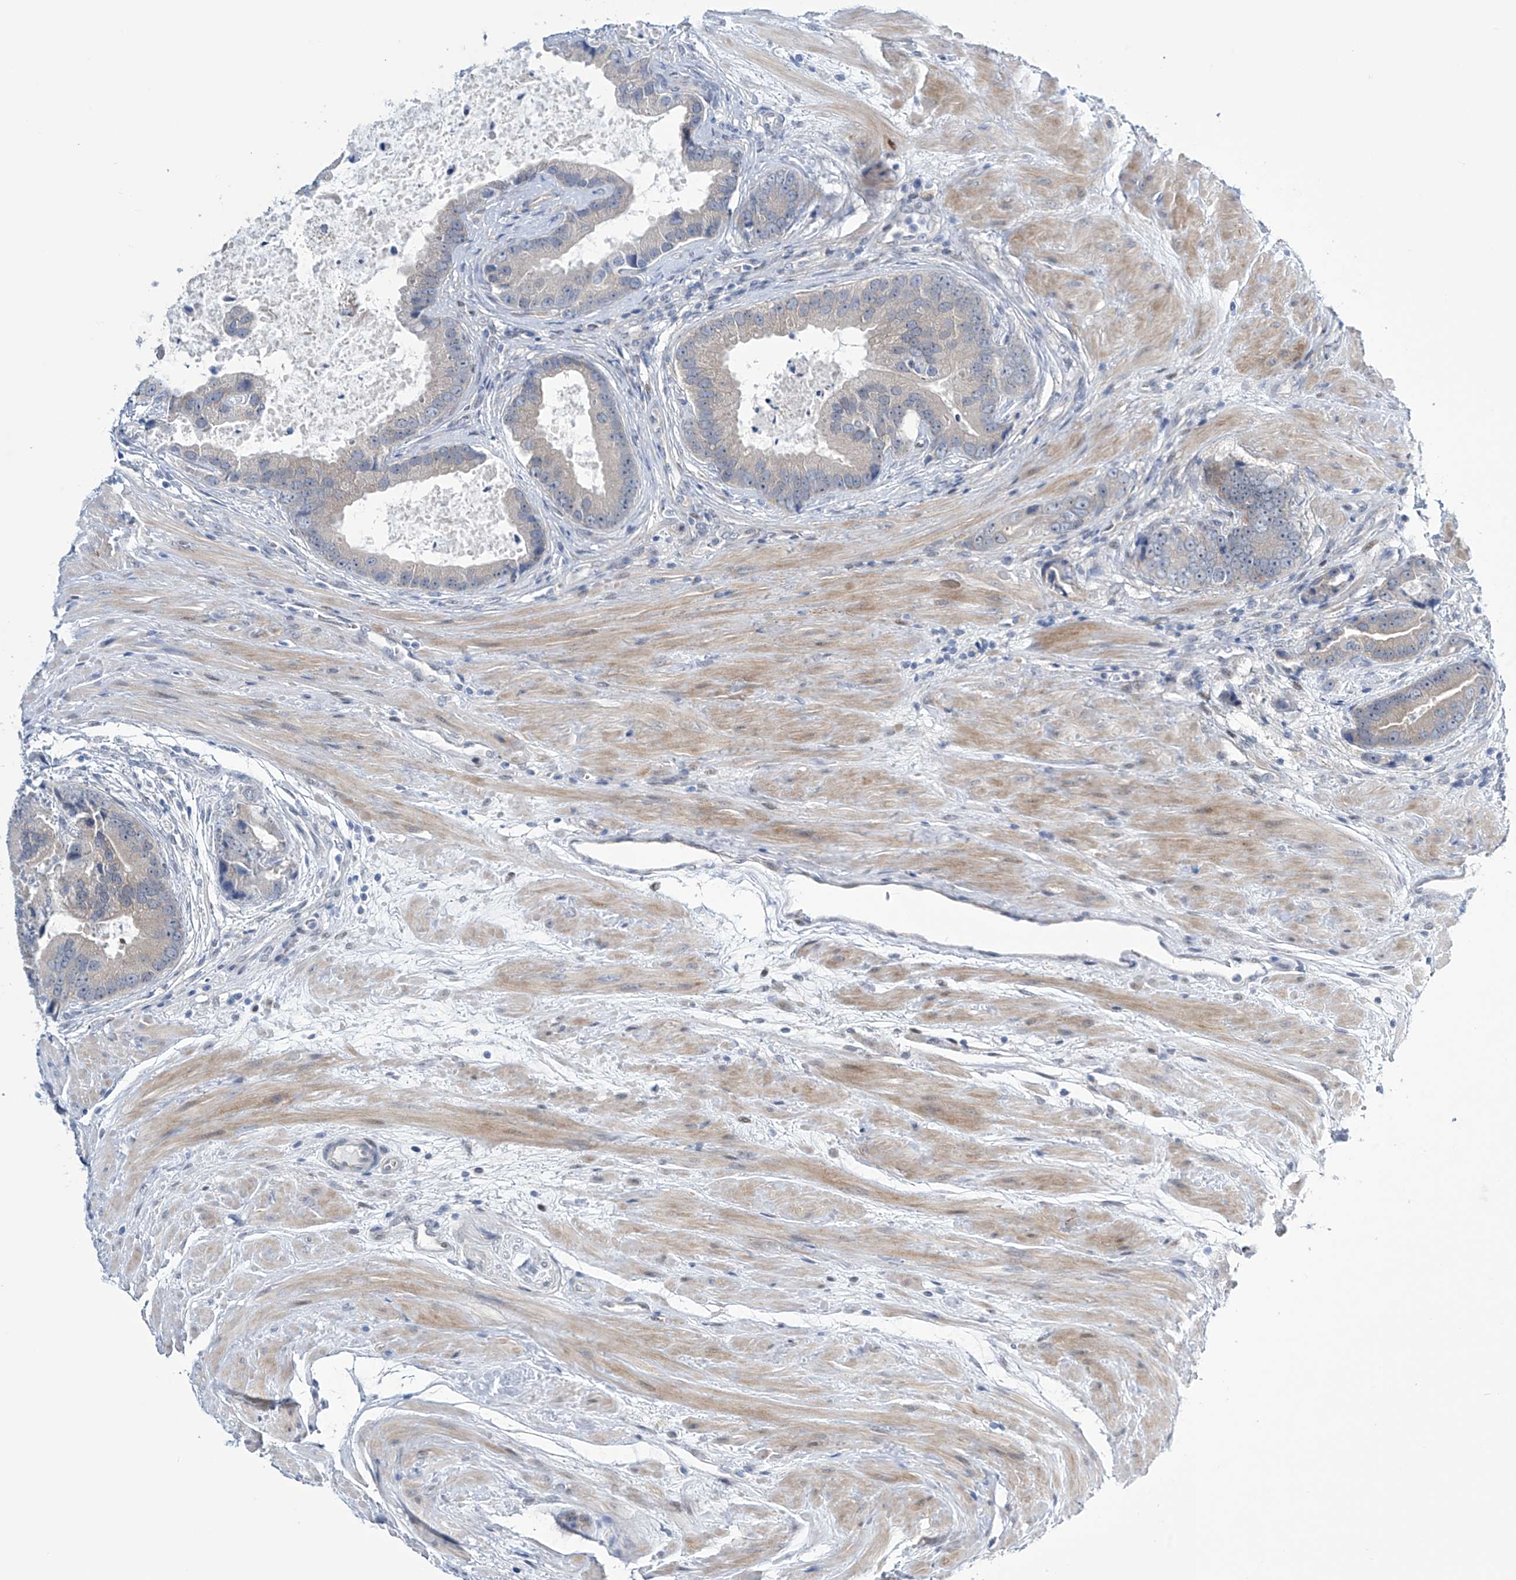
{"staining": {"intensity": "negative", "quantity": "none", "location": "none"}, "tissue": "prostate cancer", "cell_type": "Tumor cells", "image_type": "cancer", "snomed": [{"axis": "morphology", "description": "Adenocarcinoma, High grade"}, {"axis": "topography", "description": "Prostate"}], "caption": "Tumor cells show no significant protein staining in prostate adenocarcinoma (high-grade). (DAB (3,3'-diaminobenzidine) immunohistochemistry (IHC) with hematoxylin counter stain).", "gene": "TRIM60", "patient": {"sex": "male", "age": 70}}